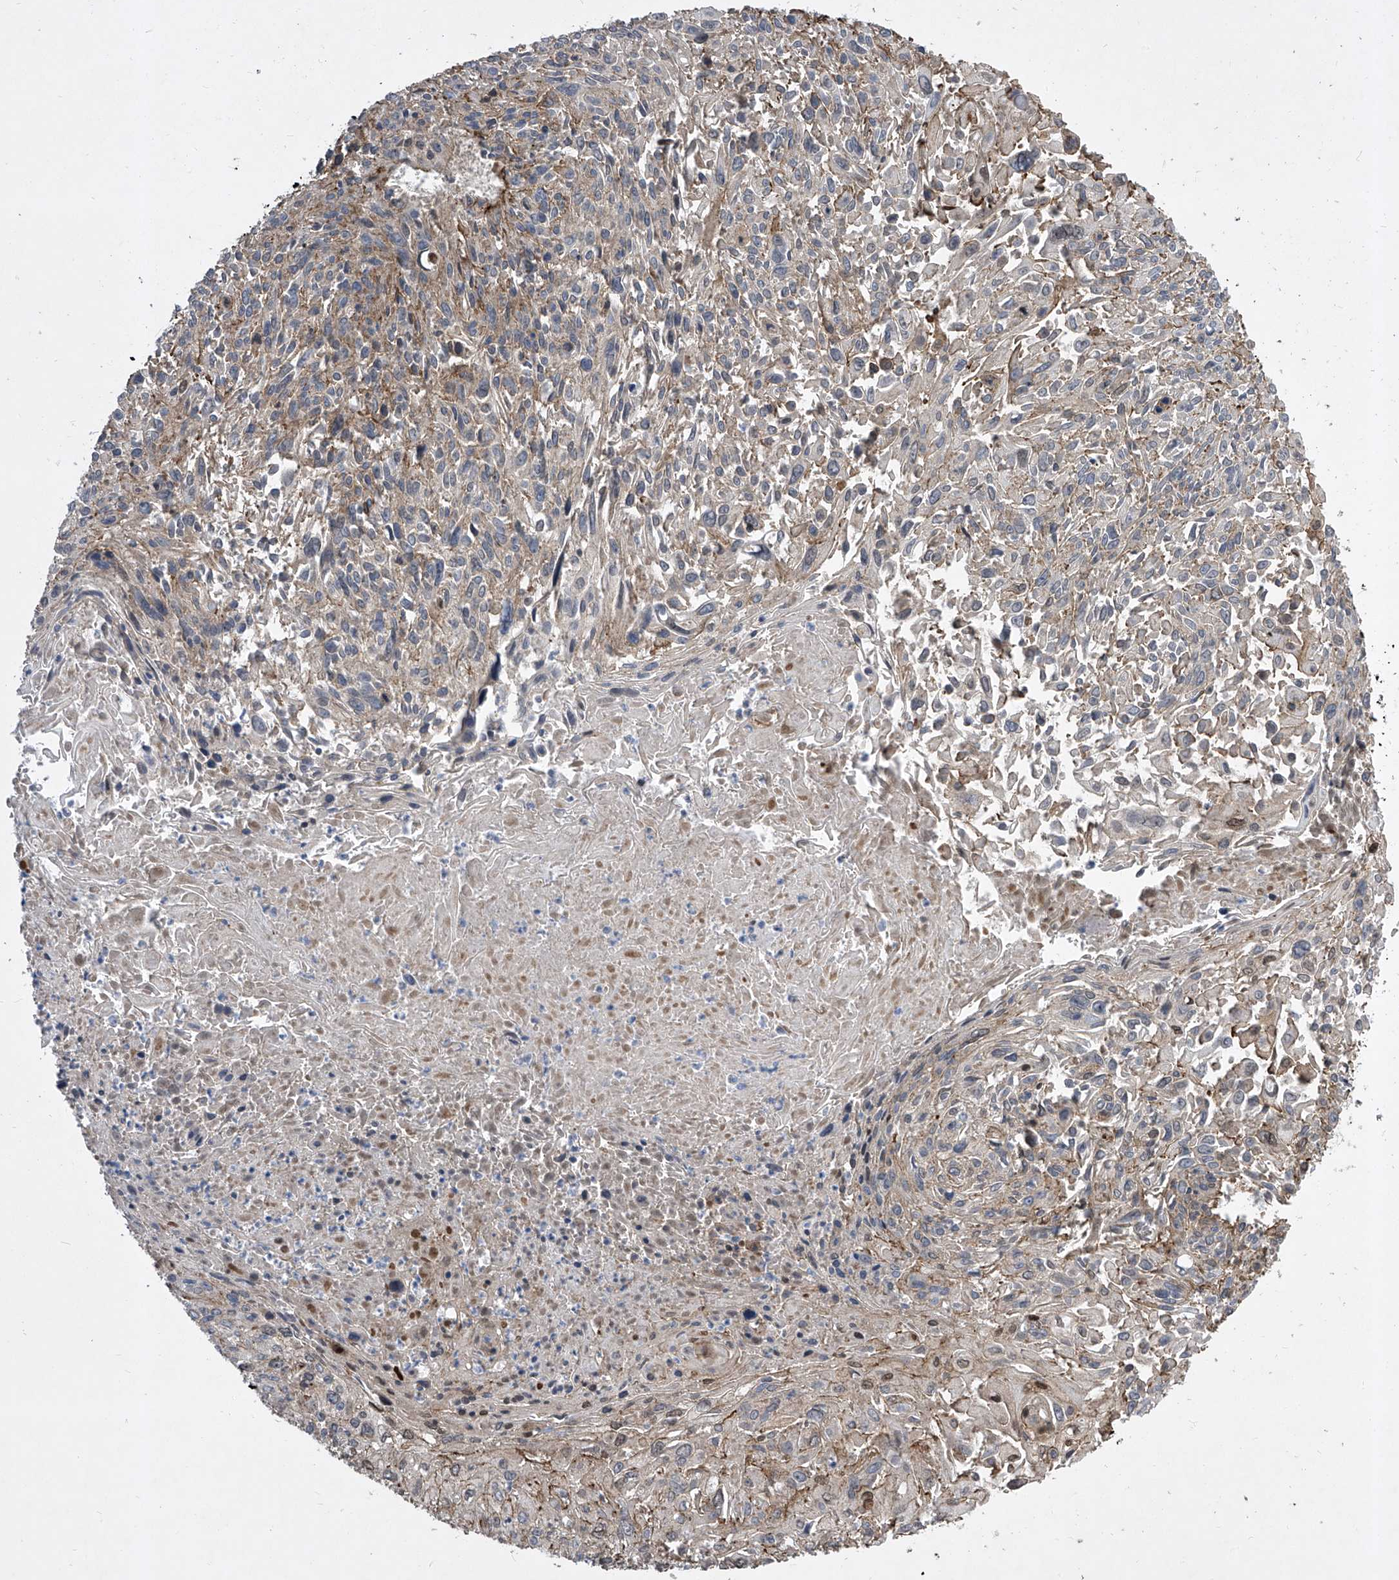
{"staining": {"intensity": "moderate", "quantity": "<25%", "location": "cytoplasmic/membranous"}, "tissue": "cervical cancer", "cell_type": "Tumor cells", "image_type": "cancer", "snomed": [{"axis": "morphology", "description": "Squamous cell carcinoma, NOS"}, {"axis": "topography", "description": "Cervix"}], "caption": "Tumor cells exhibit low levels of moderate cytoplasmic/membranous staining in approximately <25% of cells in cervical cancer. The staining is performed using DAB (3,3'-diaminobenzidine) brown chromogen to label protein expression. The nuclei are counter-stained blue using hematoxylin.", "gene": "CETN2", "patient": {"sex": "female", "age": 51}}